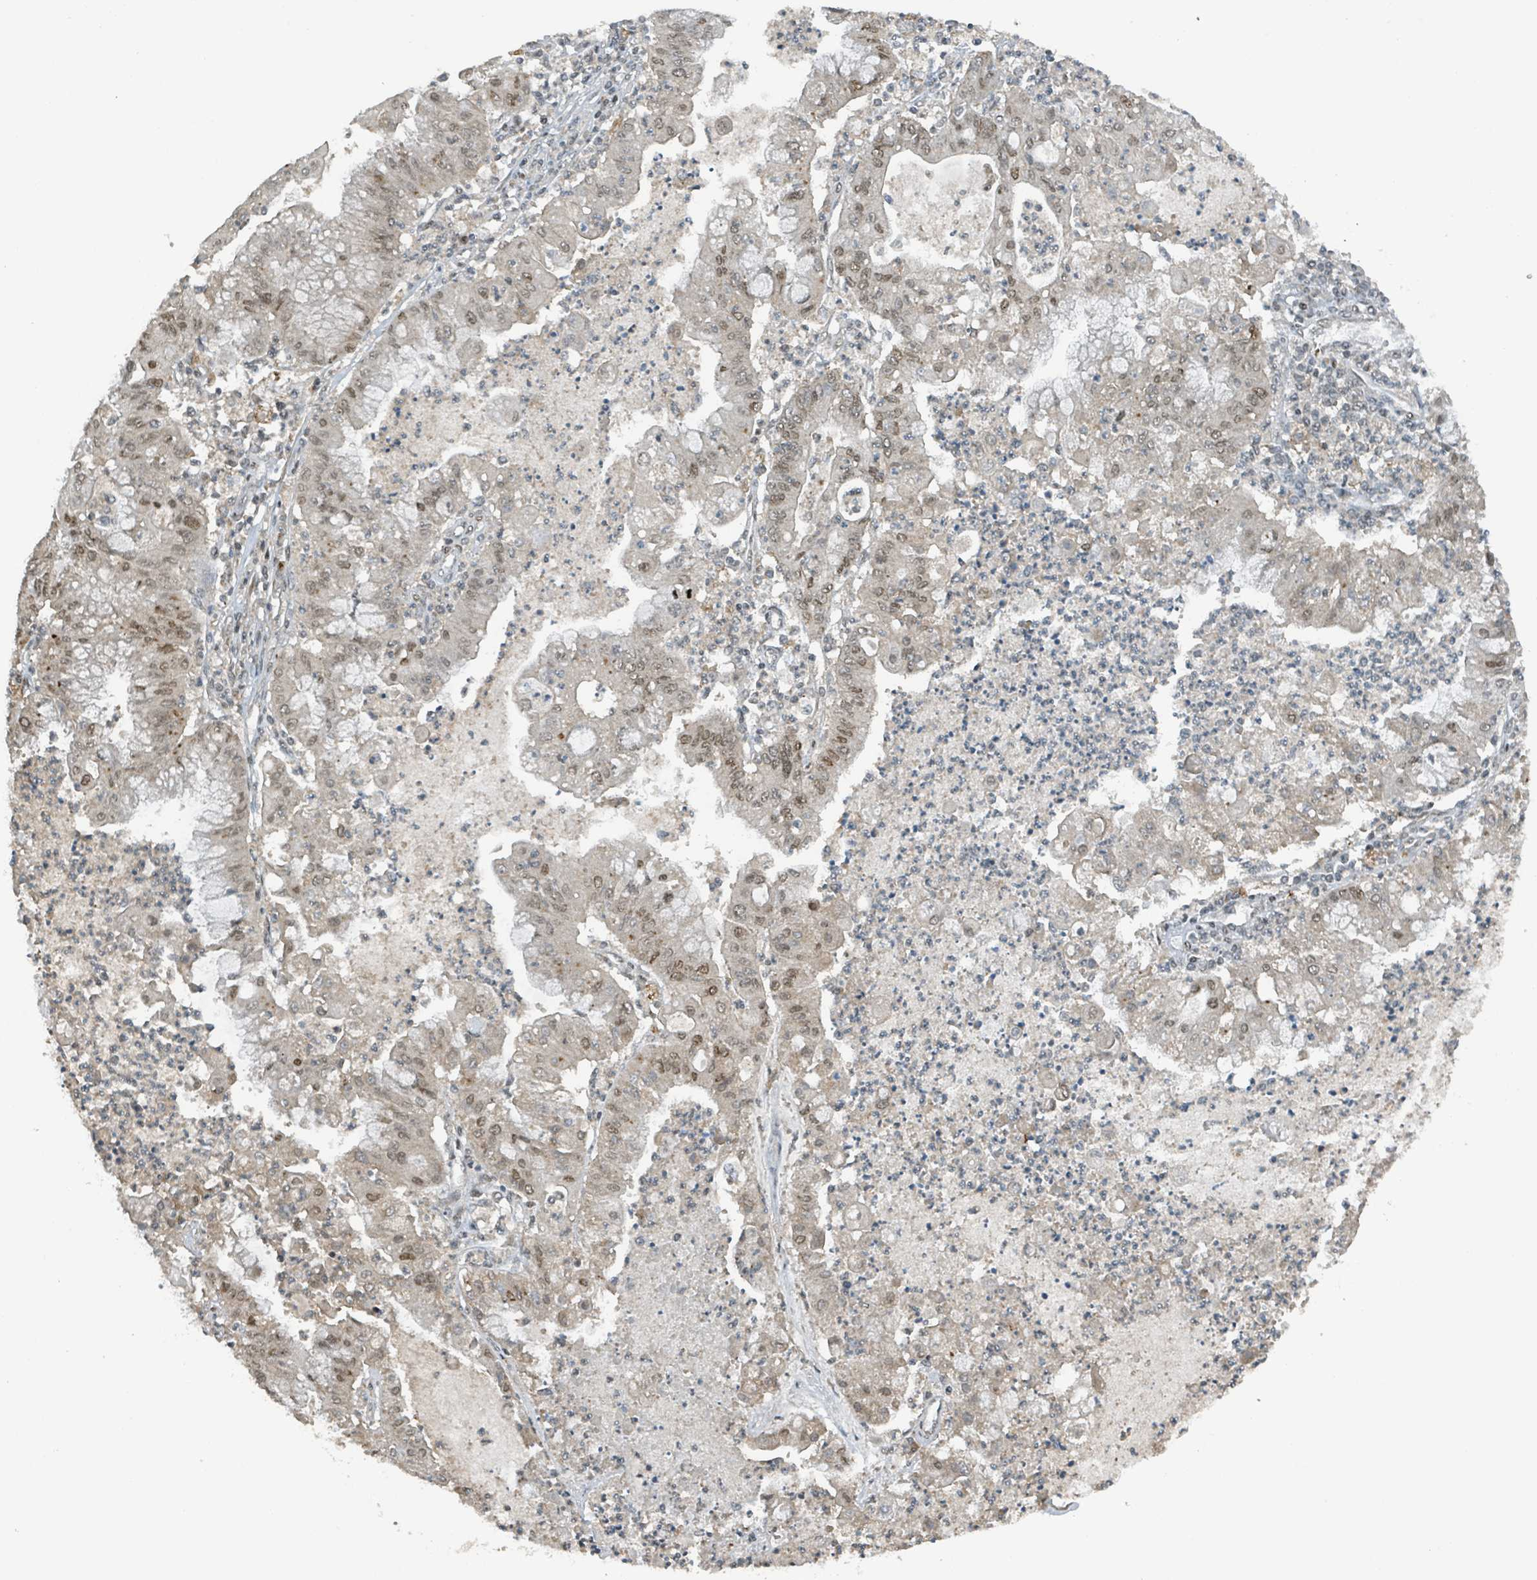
{"staining": {"intensity": "weak", "quantity": "25%-75%", "location": "nuclear"}, "tissue": "ovarian cancer", "cell_type": "Tumor cells", "image_type": "cancer", "snomed": [{"axis": "morphology", "description": "Cystadenocarcinoma, mucinous, NOS"}, {"axis": "topography", "description": "Ovary"}], "caption": "Human mucinous cystadenocarcinoma (ovarian) stained for a protein (brown) reveals weak nuclear positive positivity in approximately 25%-75% of tumor cells.", "gene": "PHIP", "patient": {"sex": "female", "age": 70}}